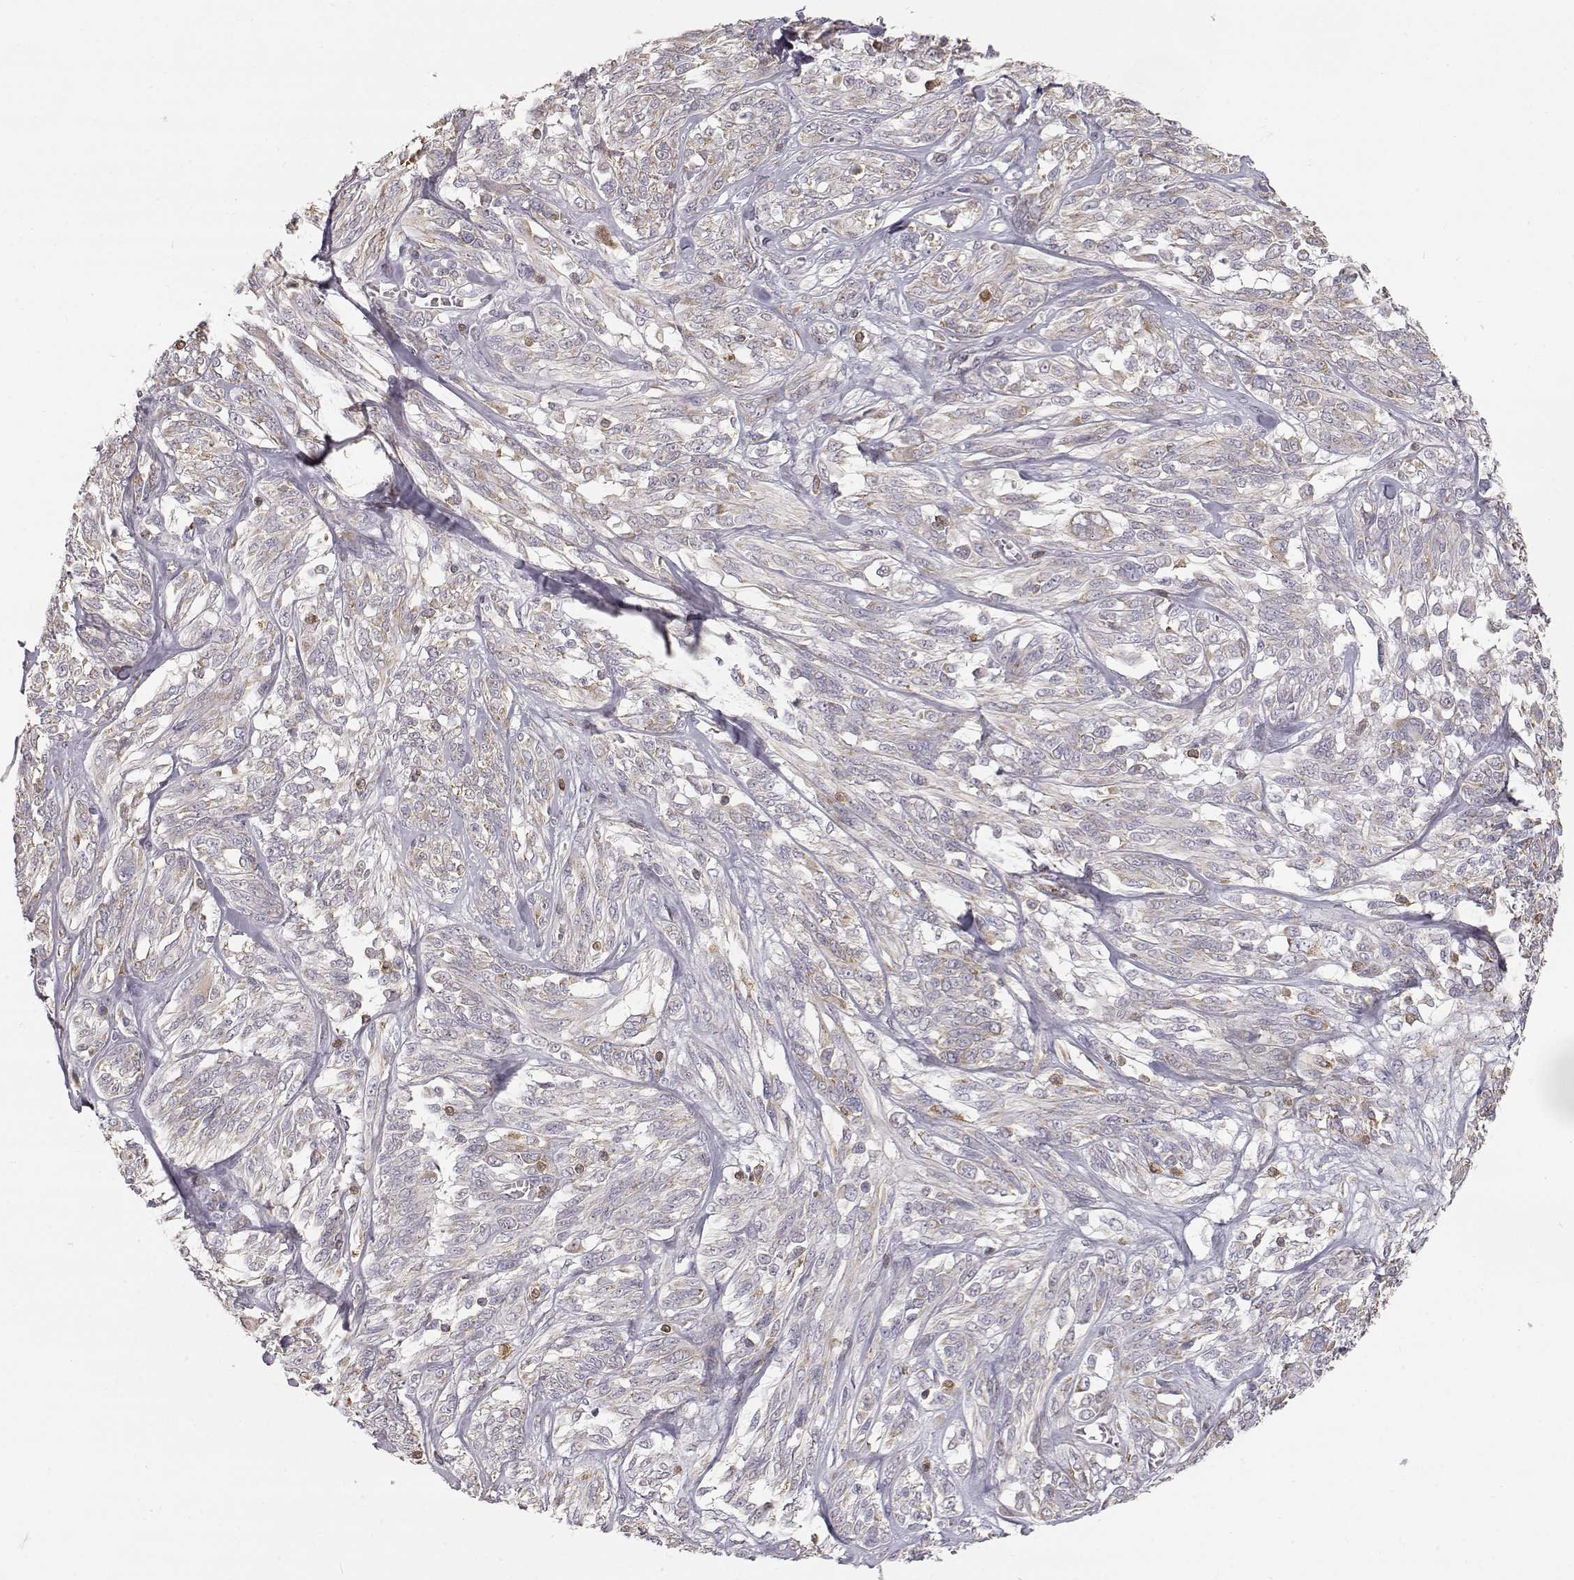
{"staining": {"intensity": "weak", "quantity": ">75%", "location": "cytoplasmic/membranous"}, "tissue": "melanoma", "cell_type": "Tumor cells", "image_type": "cancer", "snomed": [{"axis": "morphology", "description": "Malignant melanoma, NOS"}, {"axis": "topography", "description": "Skin"}], "caption": "The image reveals a brown stain indicating the presence of a protein in the cytoplasmic/membranous of tumor cells in malignant melanoma.", "gene": "GRAP2", "patient": {"sex": "female", "age": 91}}